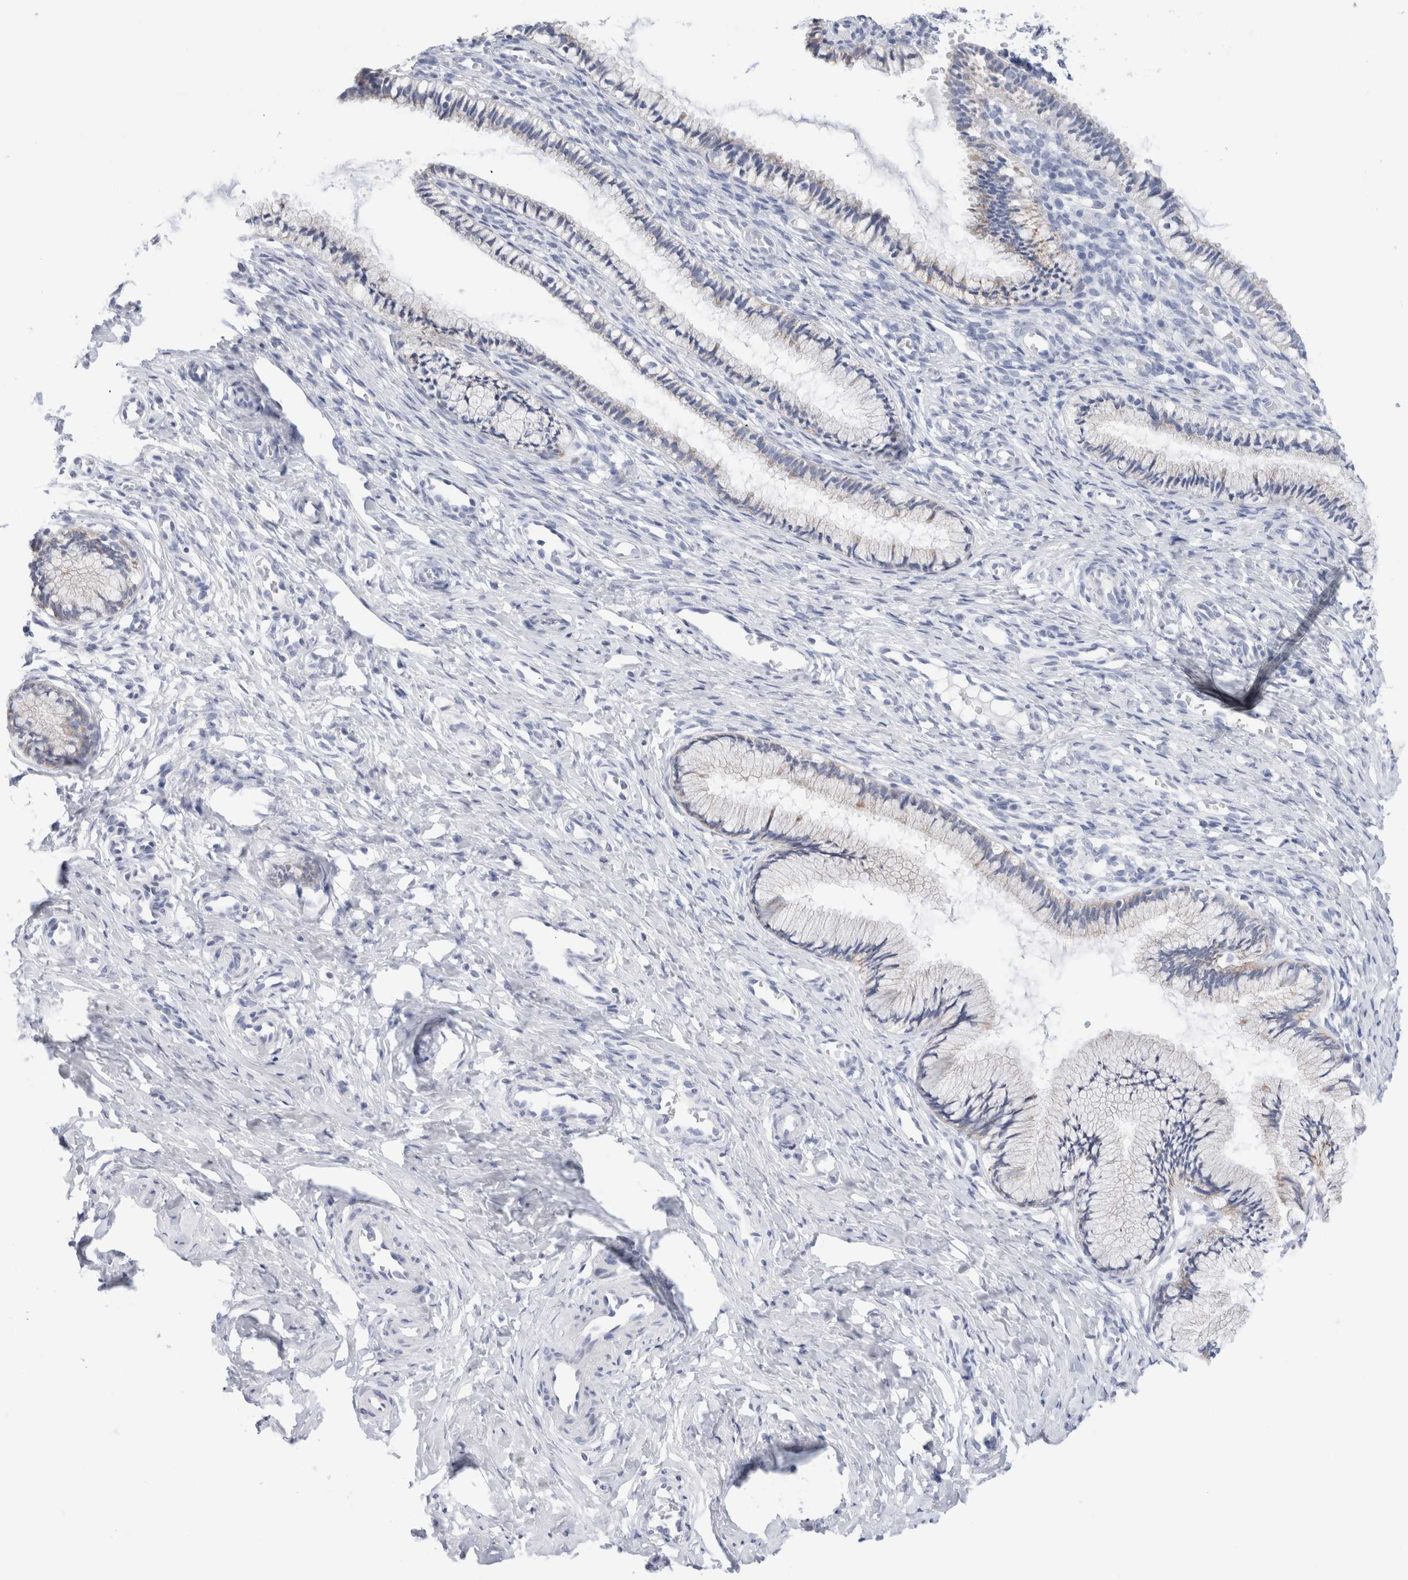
{"staining": {"intensity": "negative", "quantity": "none", "location": "none"}, "tissue": "cervix", "cell_type": "Glandular cells", "image_type": "normal", "snomed": [{"axis": "morphology", "description": "Normal tissue, NOS"}, {"axis": "topography", "description": "Cervix"}], "caption": "Glandular cells are negative for brown protein staining in normal cervix. The staining was performed using DAB to visualize the protein expression in brown, while the nuclei were stained in blue with hematoxylin (Magnification: 20x).", "gene": "ECHDC2", "patient": {"sex": "female", "age": 27}}